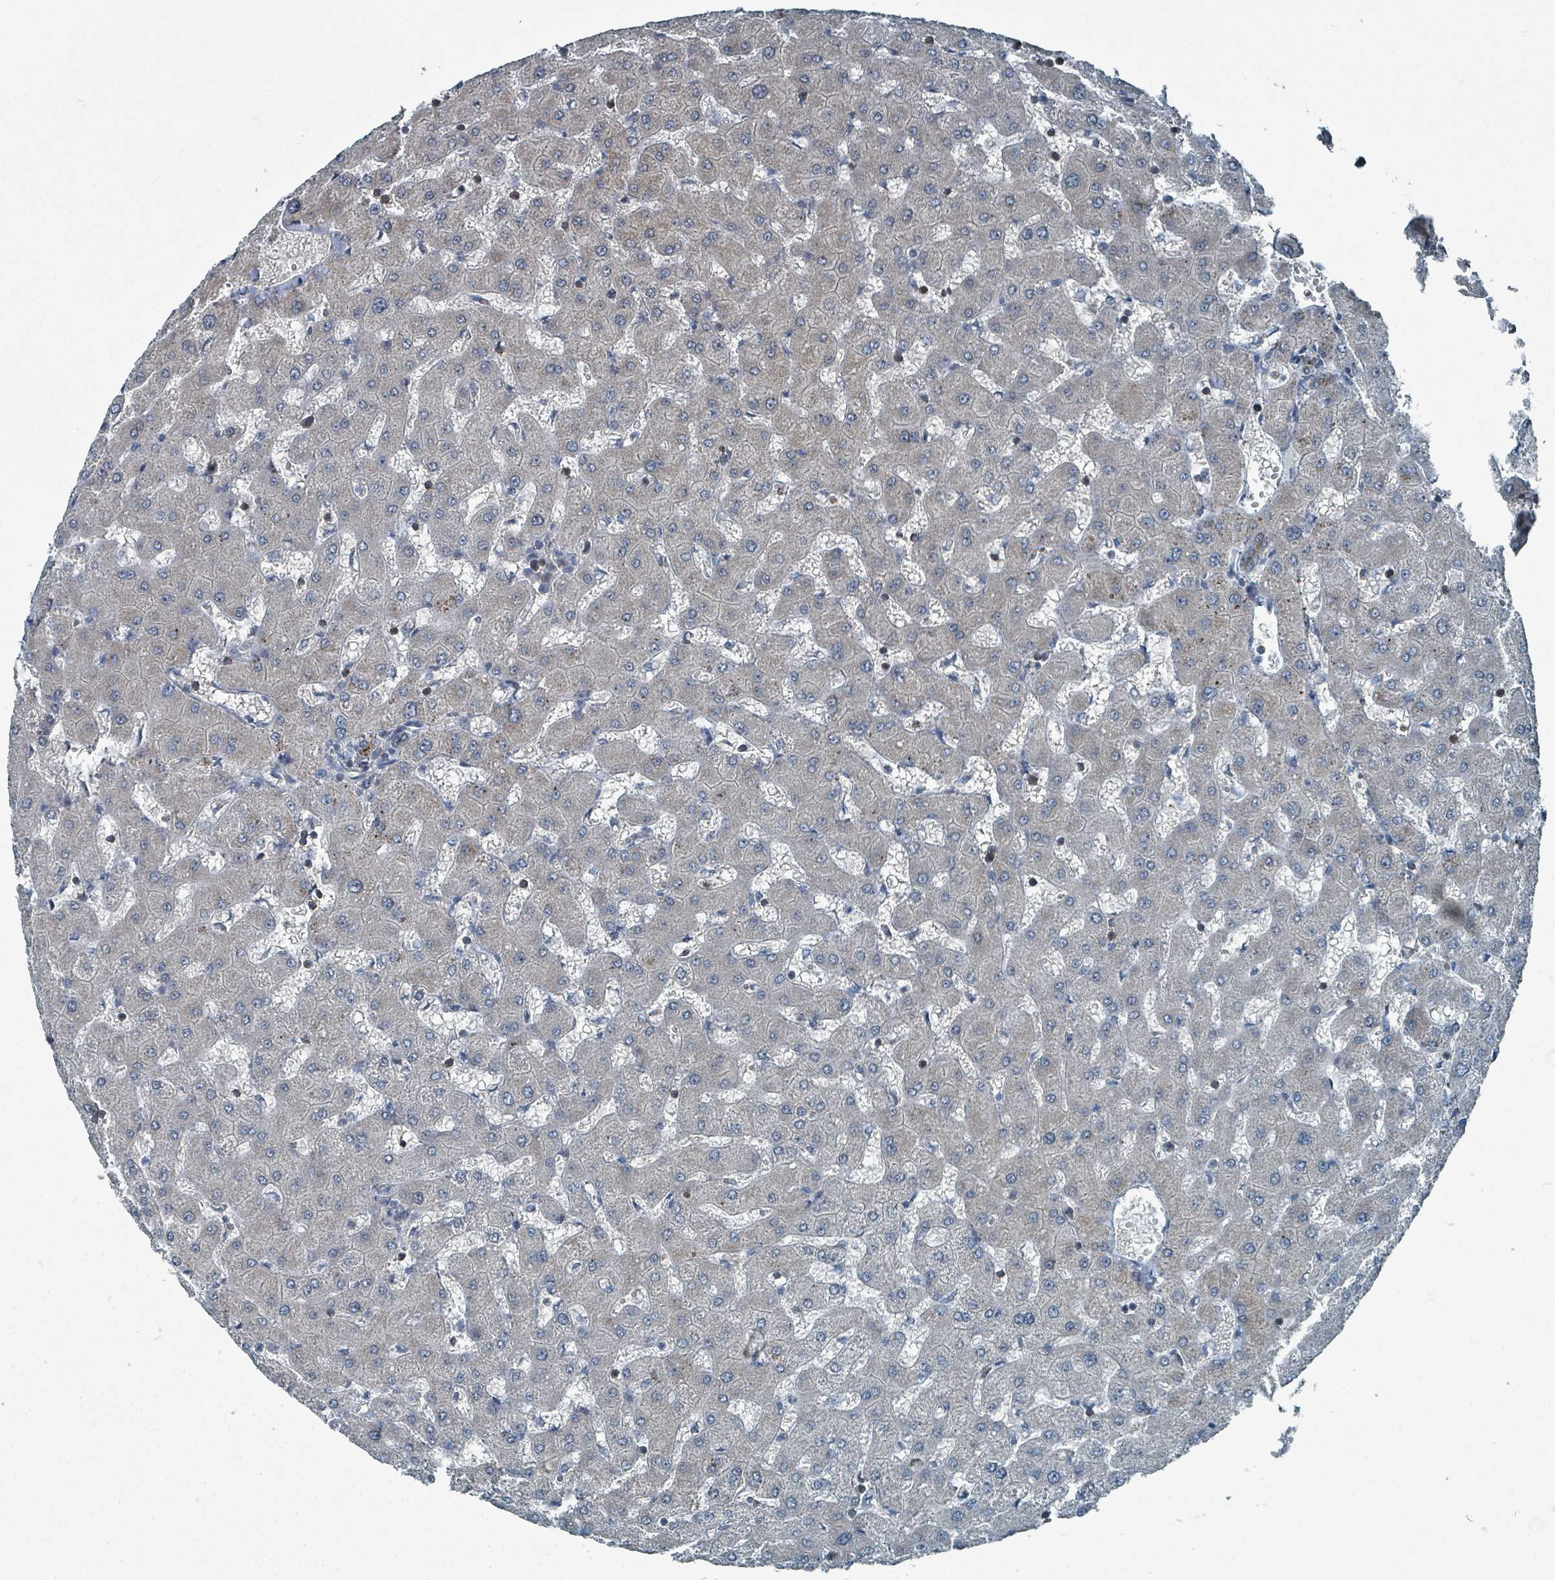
{"staining": {"intensity": "negative", "quantity": "none", "location": "none"}, "tissue": "liver", "cell_type": "Cholangiocytes", "image_type": "normal", "snomed": [{"axis": "morphology", "description": "Normal tissue, NOS"}, {"axis": "topography", "description": "Liver"}], "caption": "A high-resolution image shows IHC staining of normal liver, which displays no significant staining in cholangiocytes.", "gene": "ABHD18", "patient": {"sex": "female", "age": 63}}